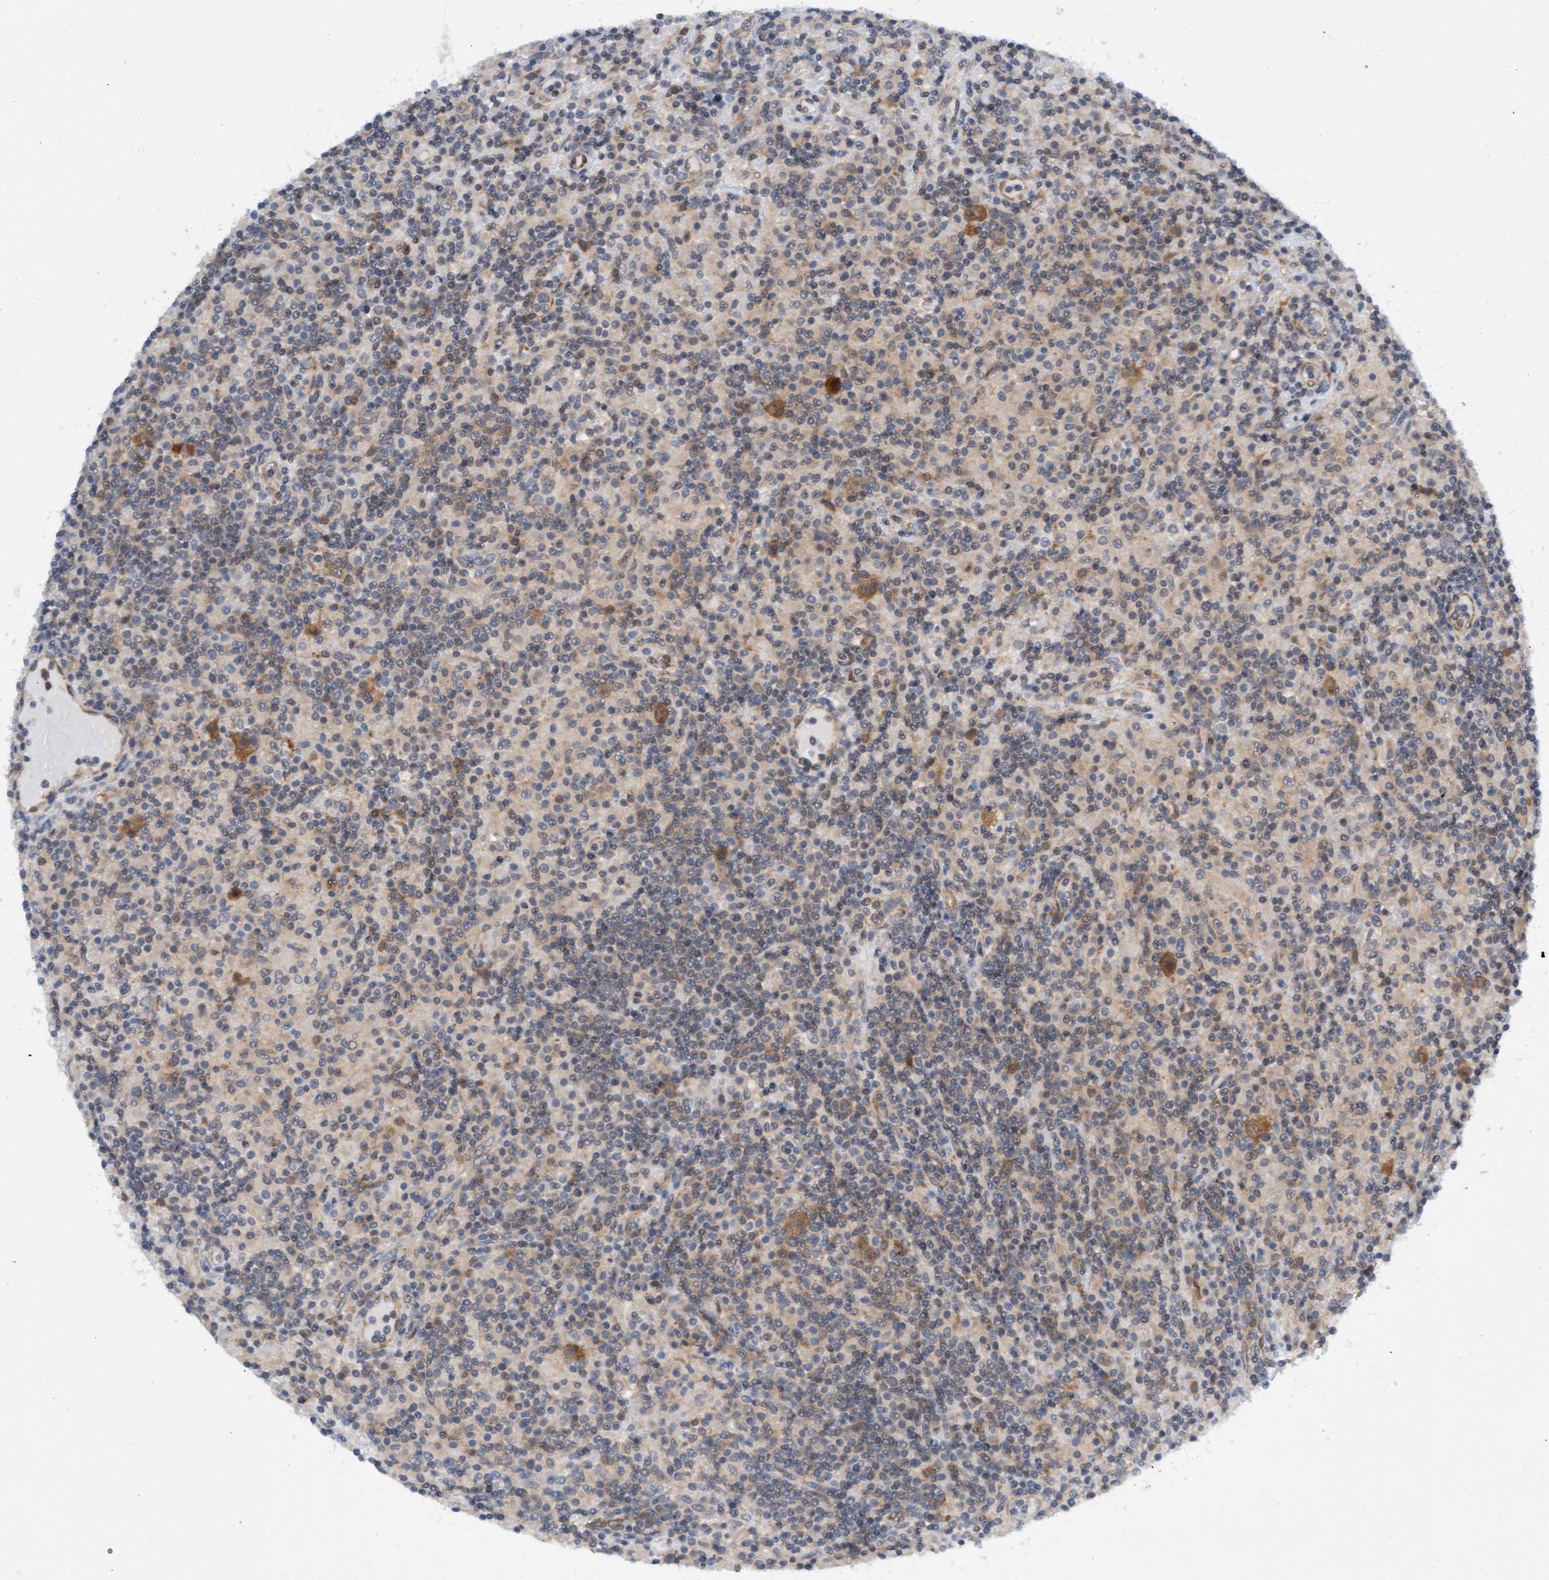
{"staining": {"intensity": "moderate", "quantity": ">75%", "location": "cytoplasmic/membranous"}, "tissue": "lymphoma", "cell_type": "Tumor cells", "image_type": "cancer", "snomed": [{"axis": "morphology", "description": "Hodgkin's disease, NOS"}, {"axis": "topography", "description": "Lymph node"}], "caption": "A brown stain highlights moderate cytoplasmic/membranous staining of a protein in human Hodgkin's disease tumor cells.", "gene": "AMZ2", "patient": {"sex": "male", "age": 70}}